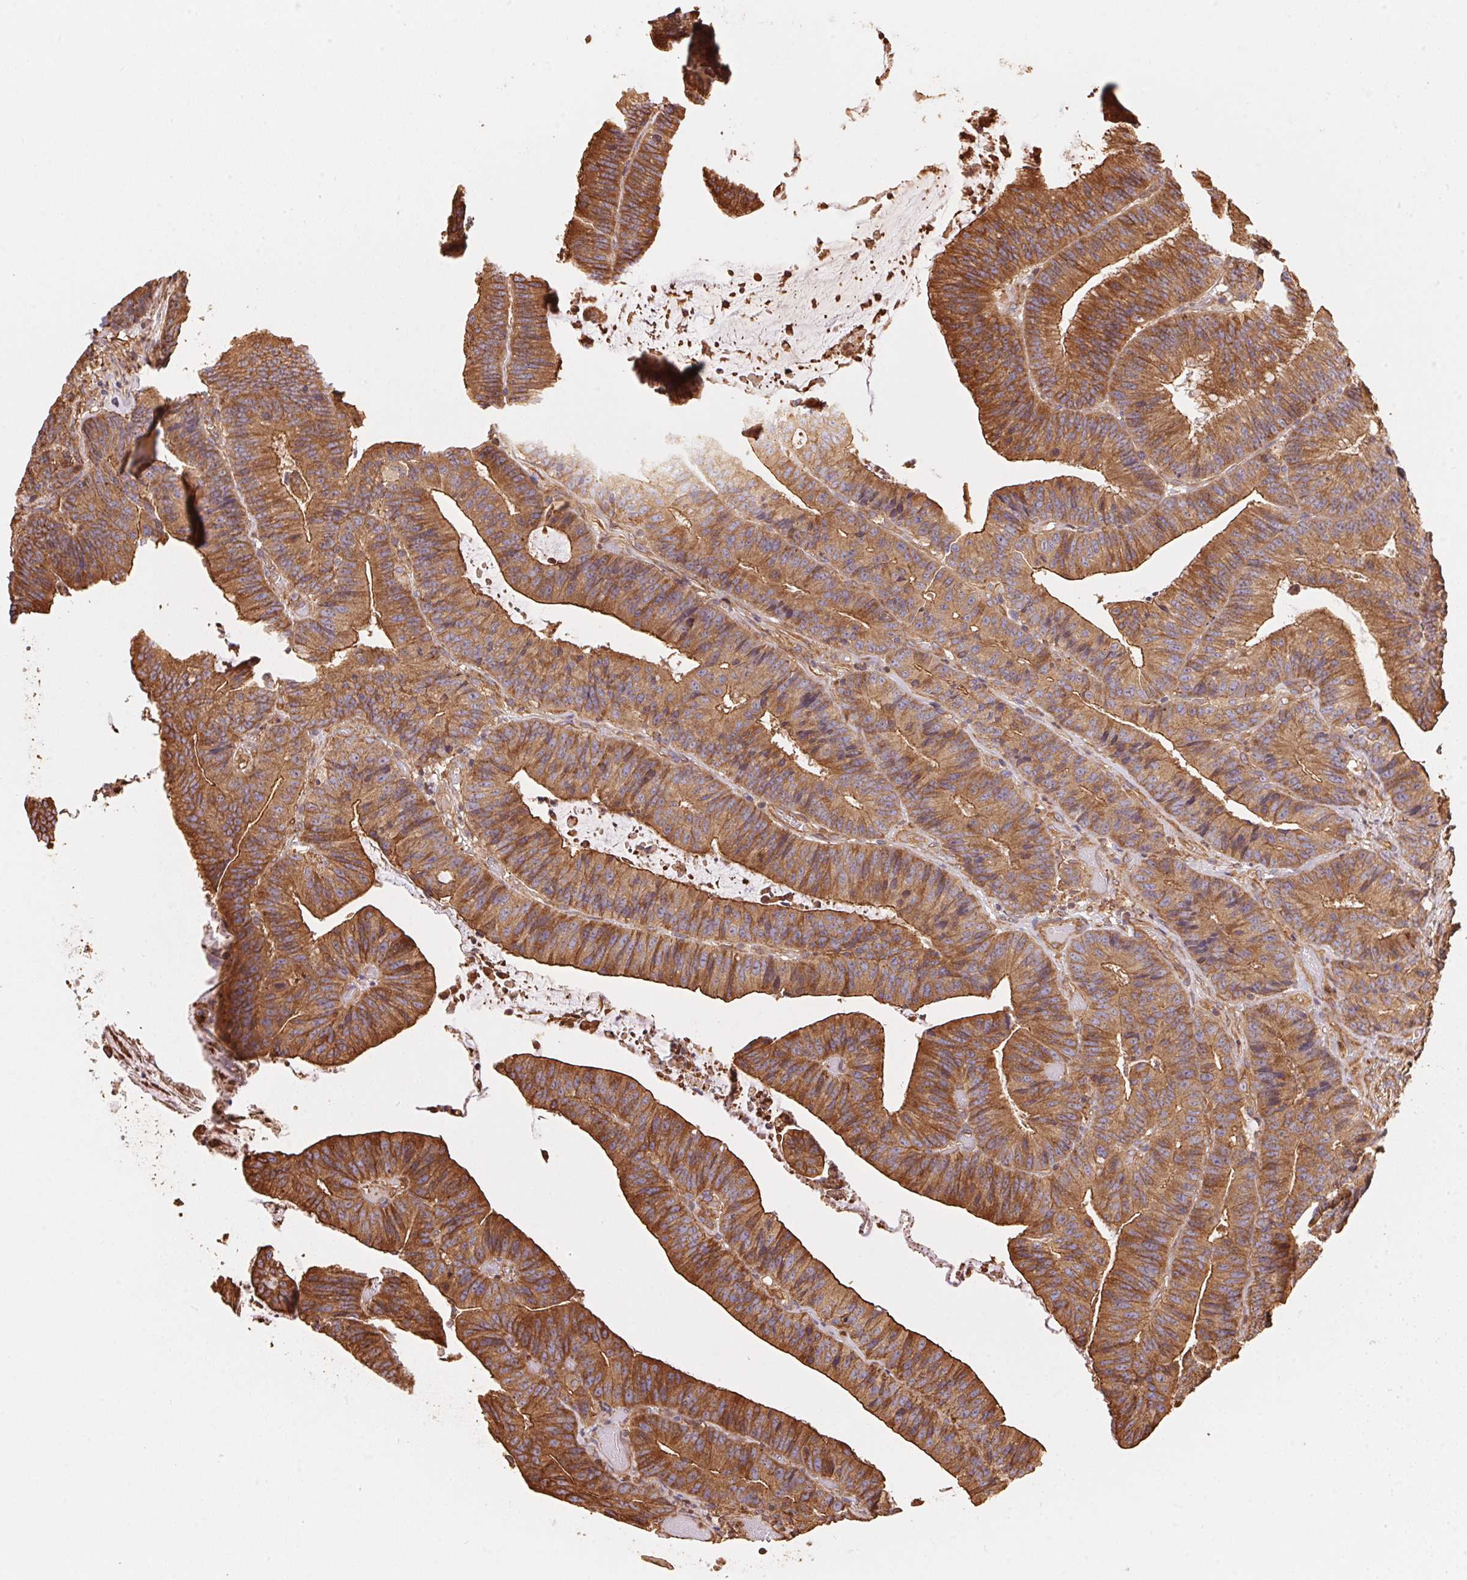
{"staining": {"intensity": "moderate", "quantity": ">75%", "location": "cytoplasmic/membranous"}, "tissue": "colorectal cancer", "cell_type": "Tumor cells", "image_type": "cancer", "snomed": [{"axis": "morphology", "description": "Adenocarcinoma, NOS"}, {"axis": "topography", "description": "Colon"}], "caption": "Colorectal cancer tissue shows moderate cytoplasmic/membranous staining in about >75% of tumor cells", "gene": "FRAS1", "patient": {"sex": "female", "age": 78}}